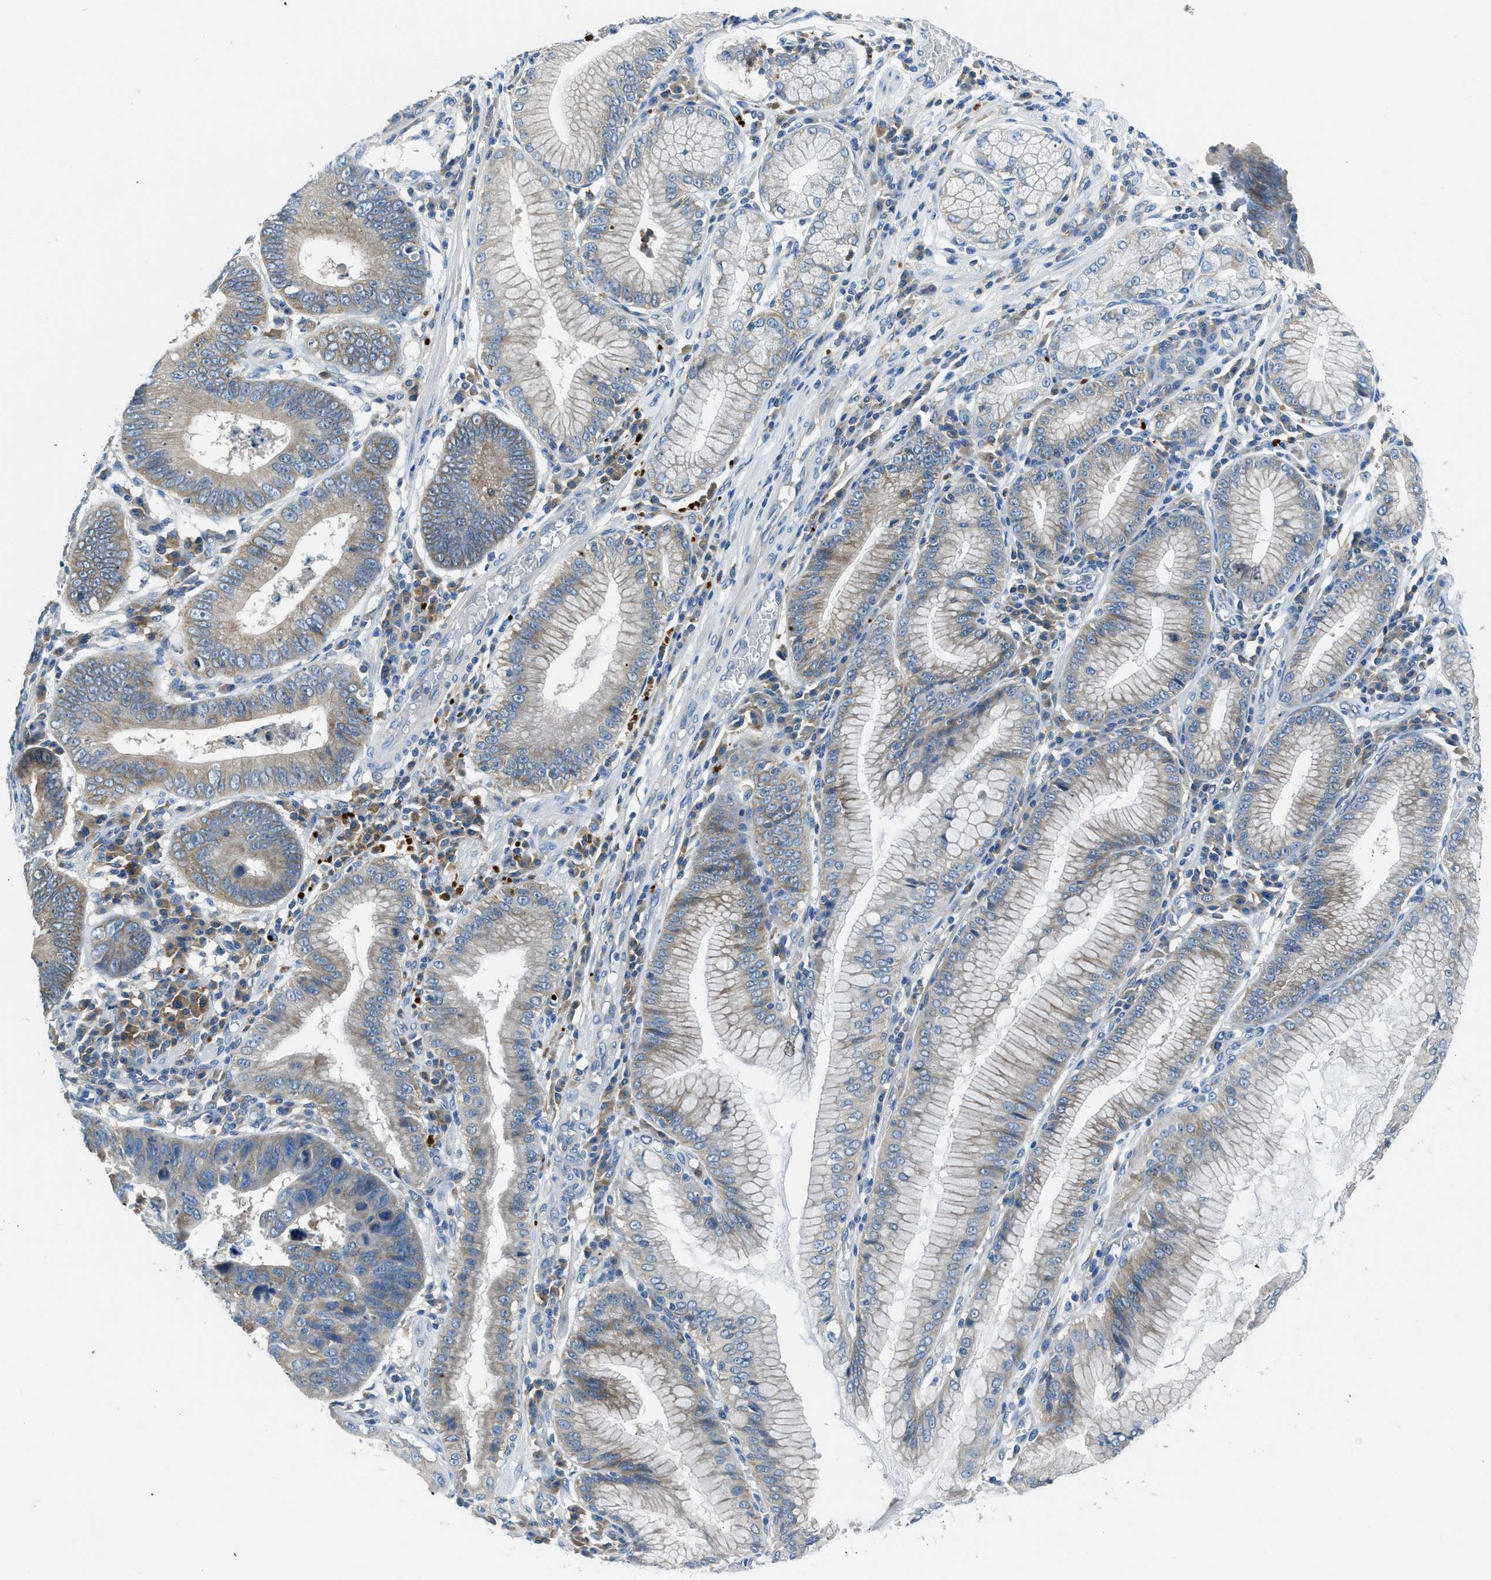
{"staining": {"intensity": "weak", "quantity": "25%-75%", "location": "cytoplasmic/membranous"}, "tissue": "stomach cancer", "cell_type": "Tumor cells", "image_type": "cancer", "snomed": [{"axis": "morphology", "description": "Adenocarcinoma, NOS"}, {"axis": "topography", "description": "Stomach"}], "caption": "The histopathology image reveals a brown stain indicating the presence of a protein in the cytoplasmic/membranous of tumor cells in stomach cancer.", "gene": "BMP1", "patient": {"sex": "male", "age": 59}}